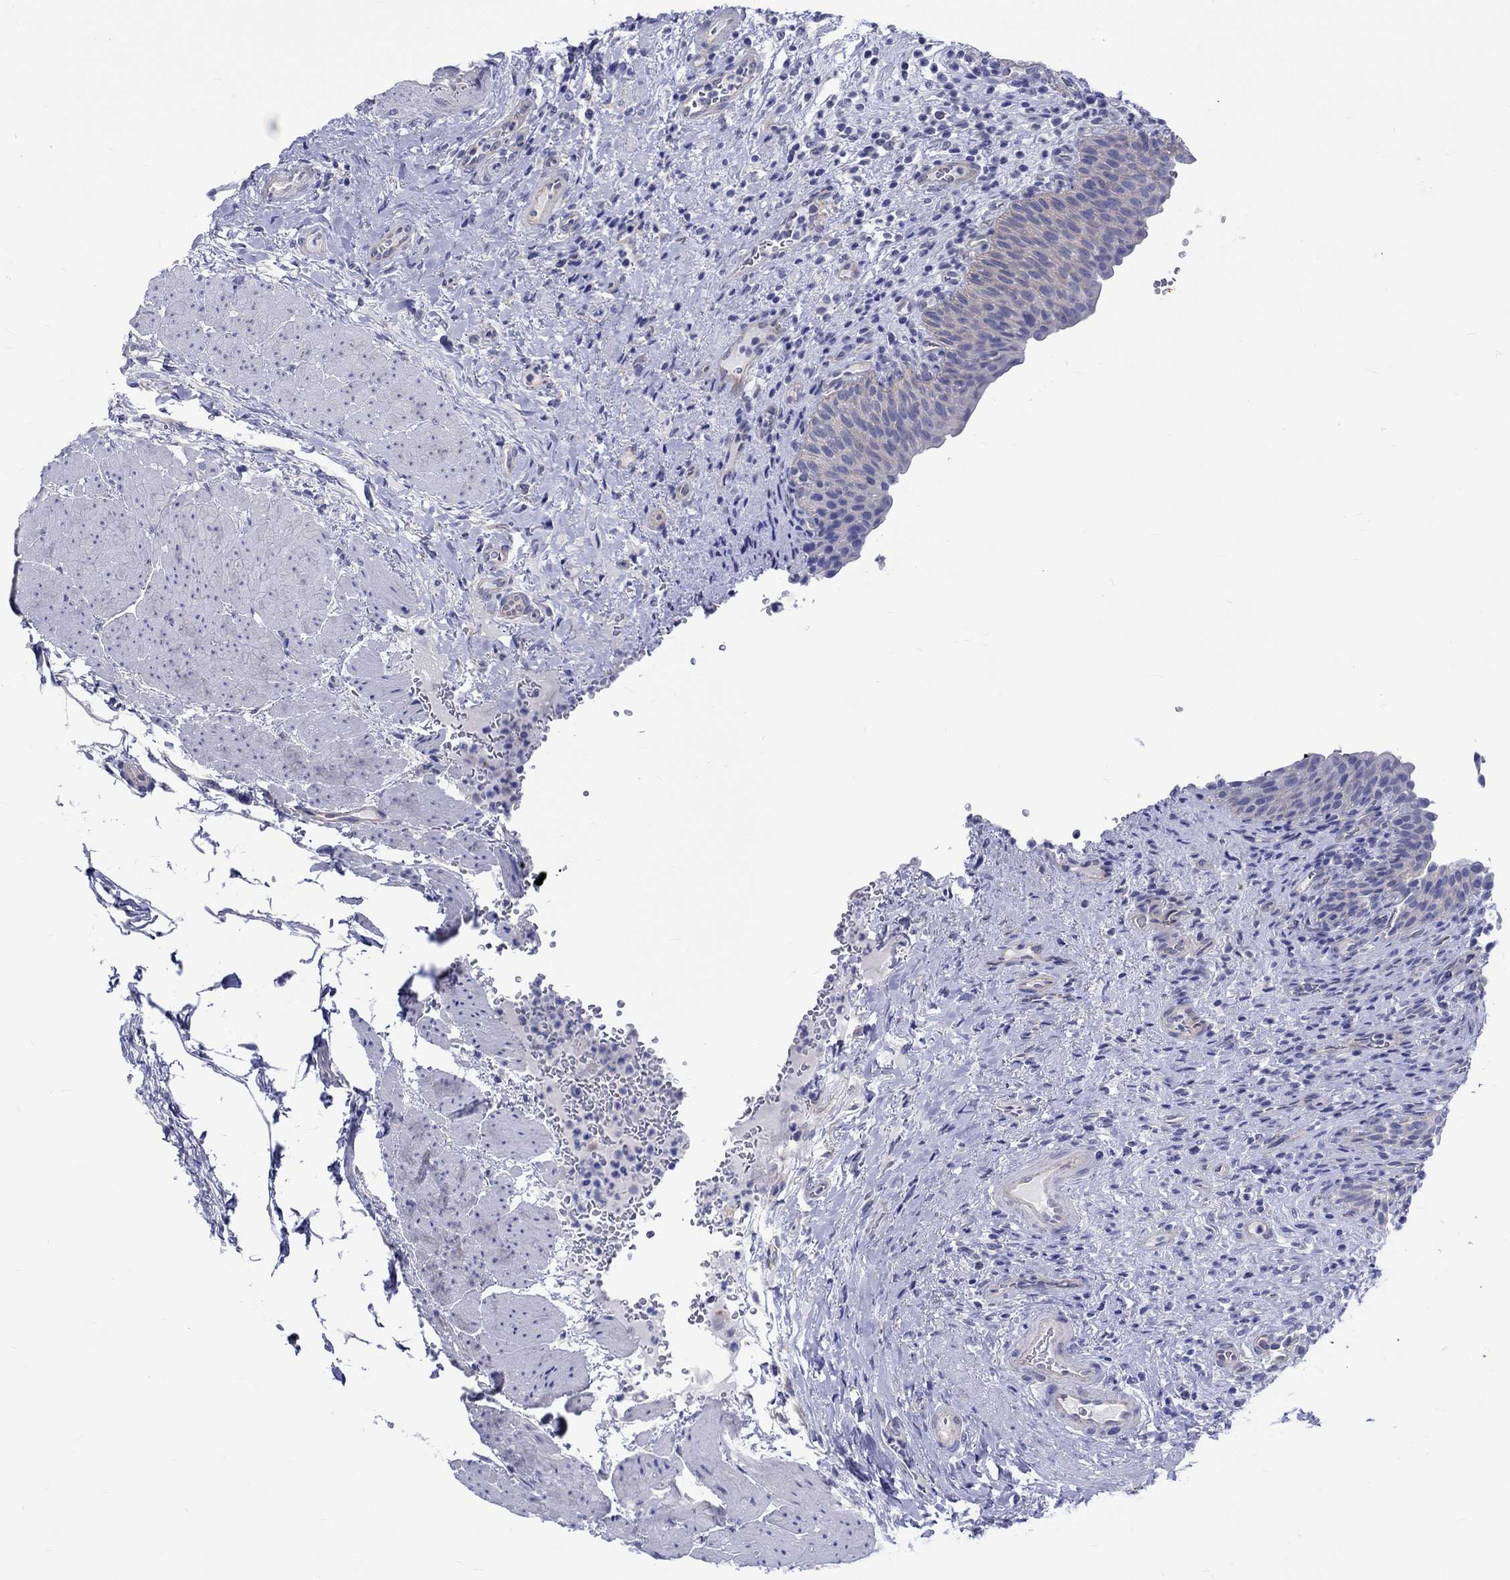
{"staining": {"intensity": "negative", "quantity": "none", "location": "none"}, "tissue": "urinary bladder", "cell_type": "Urothelial cells", "image_type": "normal", "snomed": [{"axis": "morphology", "description": "Normal tissue, NOS"}, {"axis": "topography", "description": "Urinary bladder"}], "caption": "IHC of benign urinary bladder reveals no staining in urothelial cells.", "gene": "SH2D7", "patient": {"sex": "male", "age": 66}}